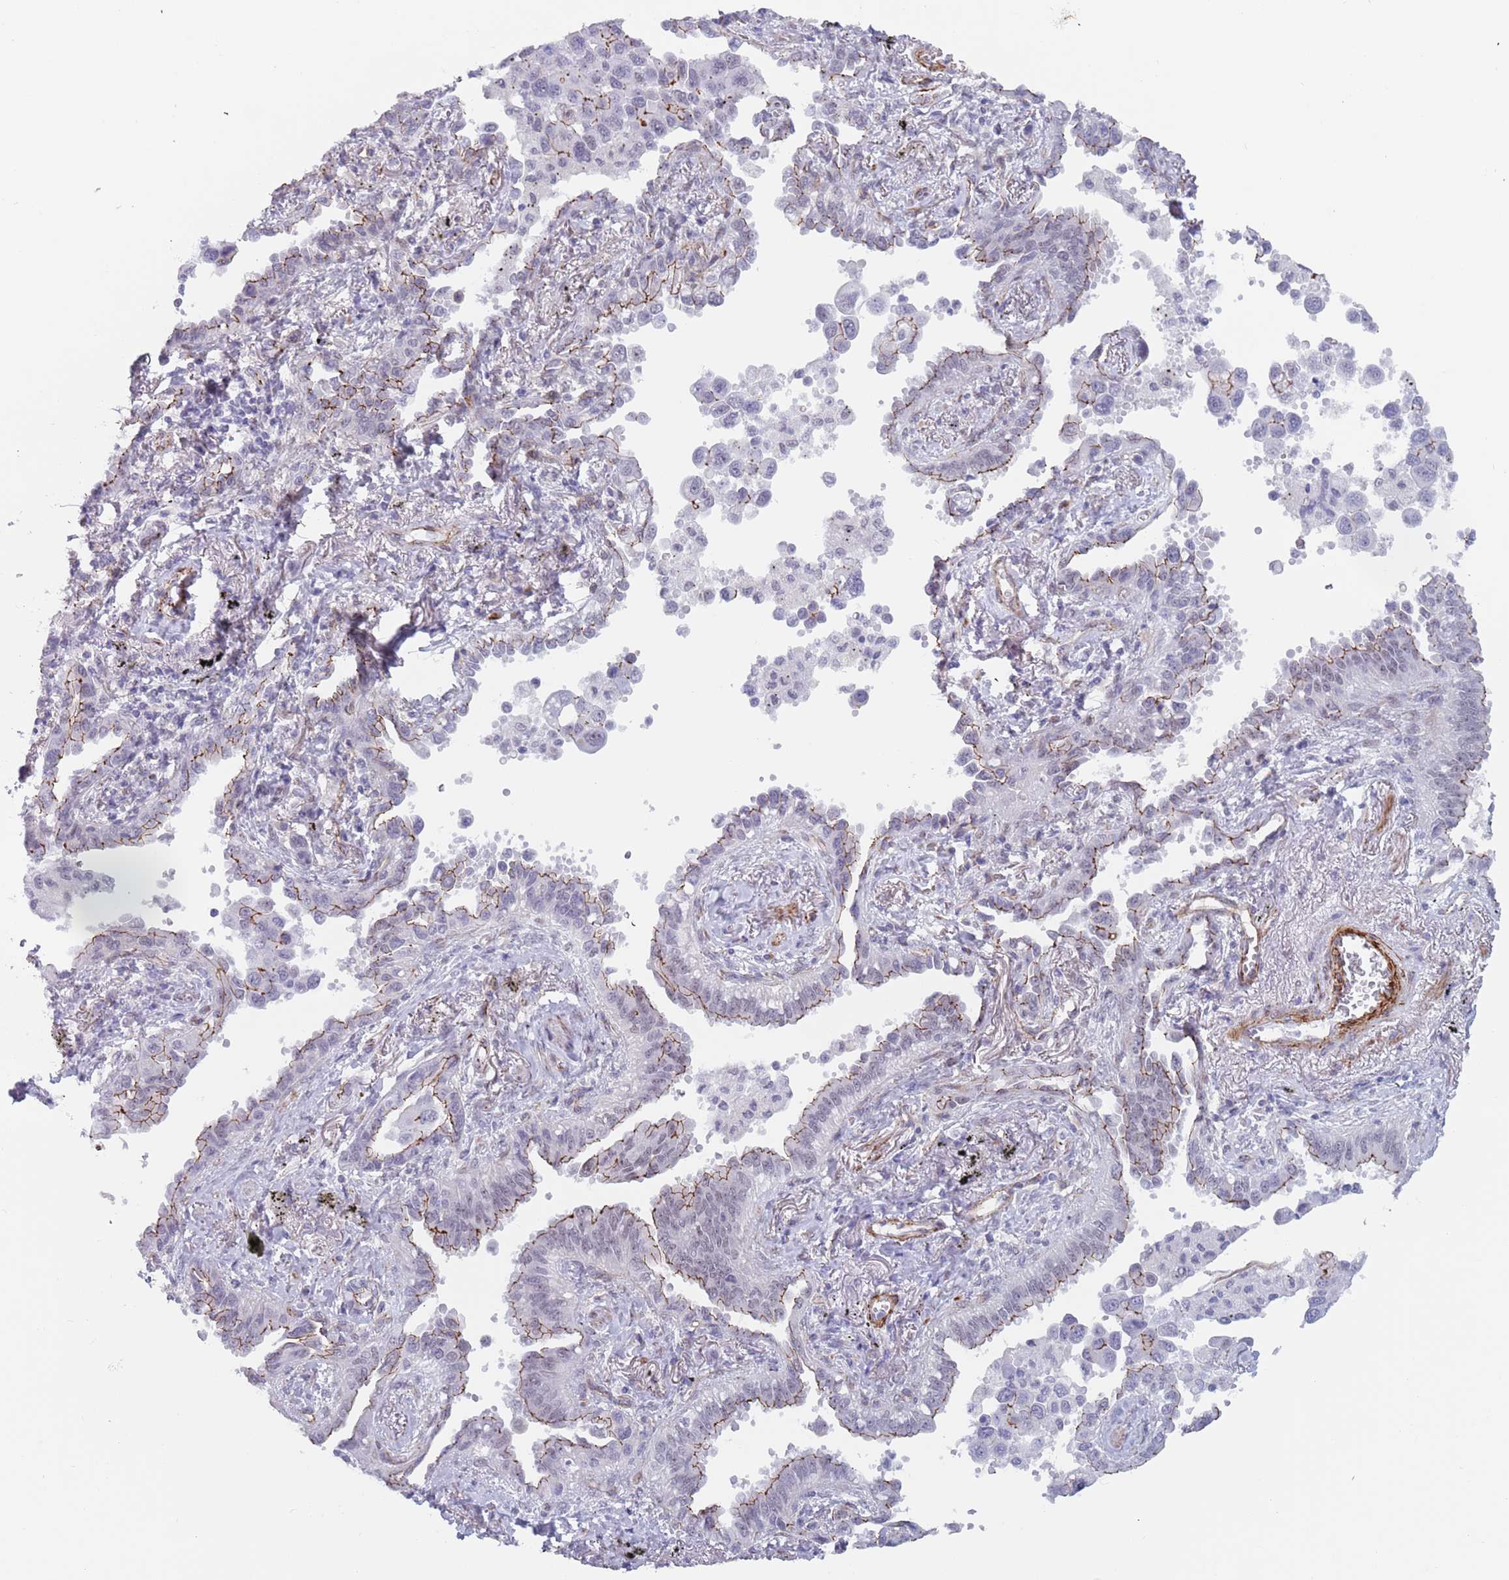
{"staining": {"intensity": "moderate", "quantity": "25%-75%", "location": "cytoplasmic/membranous"}, "tissue": "lung cancer", "cell_type": "Tumor cells", "image_type": "cancer", "snomed": [{"axis": "morphology", "description": "Adenocarcinoma, NOS"}, {"axis": "topography", "description": "Lung"}], "caption": "This histopathology image displays immunohistochemistry staining of human adenocarcinoma (lung), with medium moderate cytoplasmic/membranous expression in about 25%-75% of tumor cells.", "gene": "OR5A2", "patient": {"sex": "male", "age": 67}}